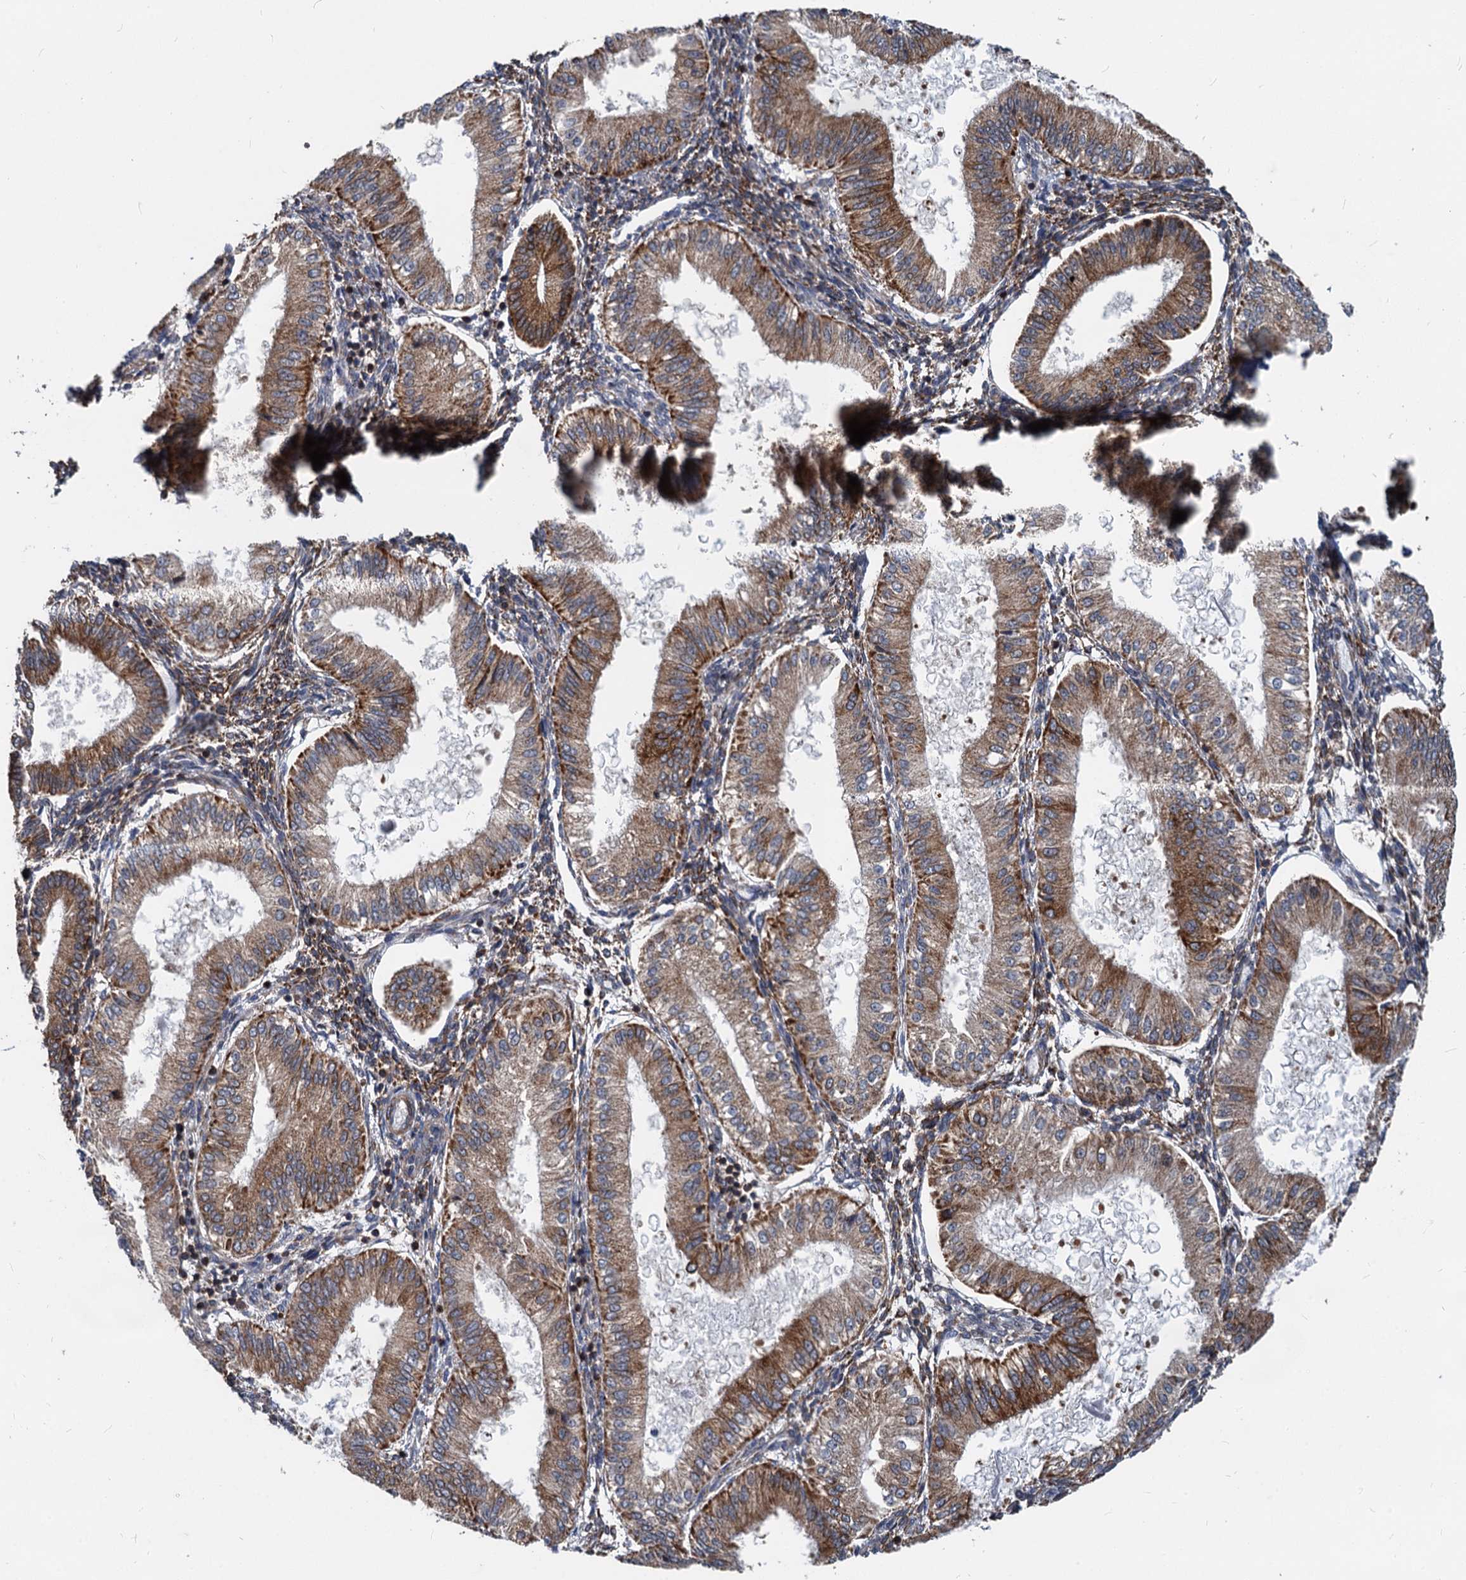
{"staining": {"intensity": "strong", "quantity": ">75%", "location": "cytoplasmic/membranous"}, "tissue": "endometrium", "cell_type": "Cells in endometrial stroma", "image_type": "normal", "snomed": [{"axis": "morphology", "description": "Normal tissue, NOS"}, {"axis": "topography", "description": "Endometrium"}], "caption": "Cells in endometrial stroma demonstrate high levels of strong cytoplasmic/membranous staining in about >75% of cells in normal human endometrium.", "gene": "STIM1", "patient": {"sex": "female", "age": 39}}